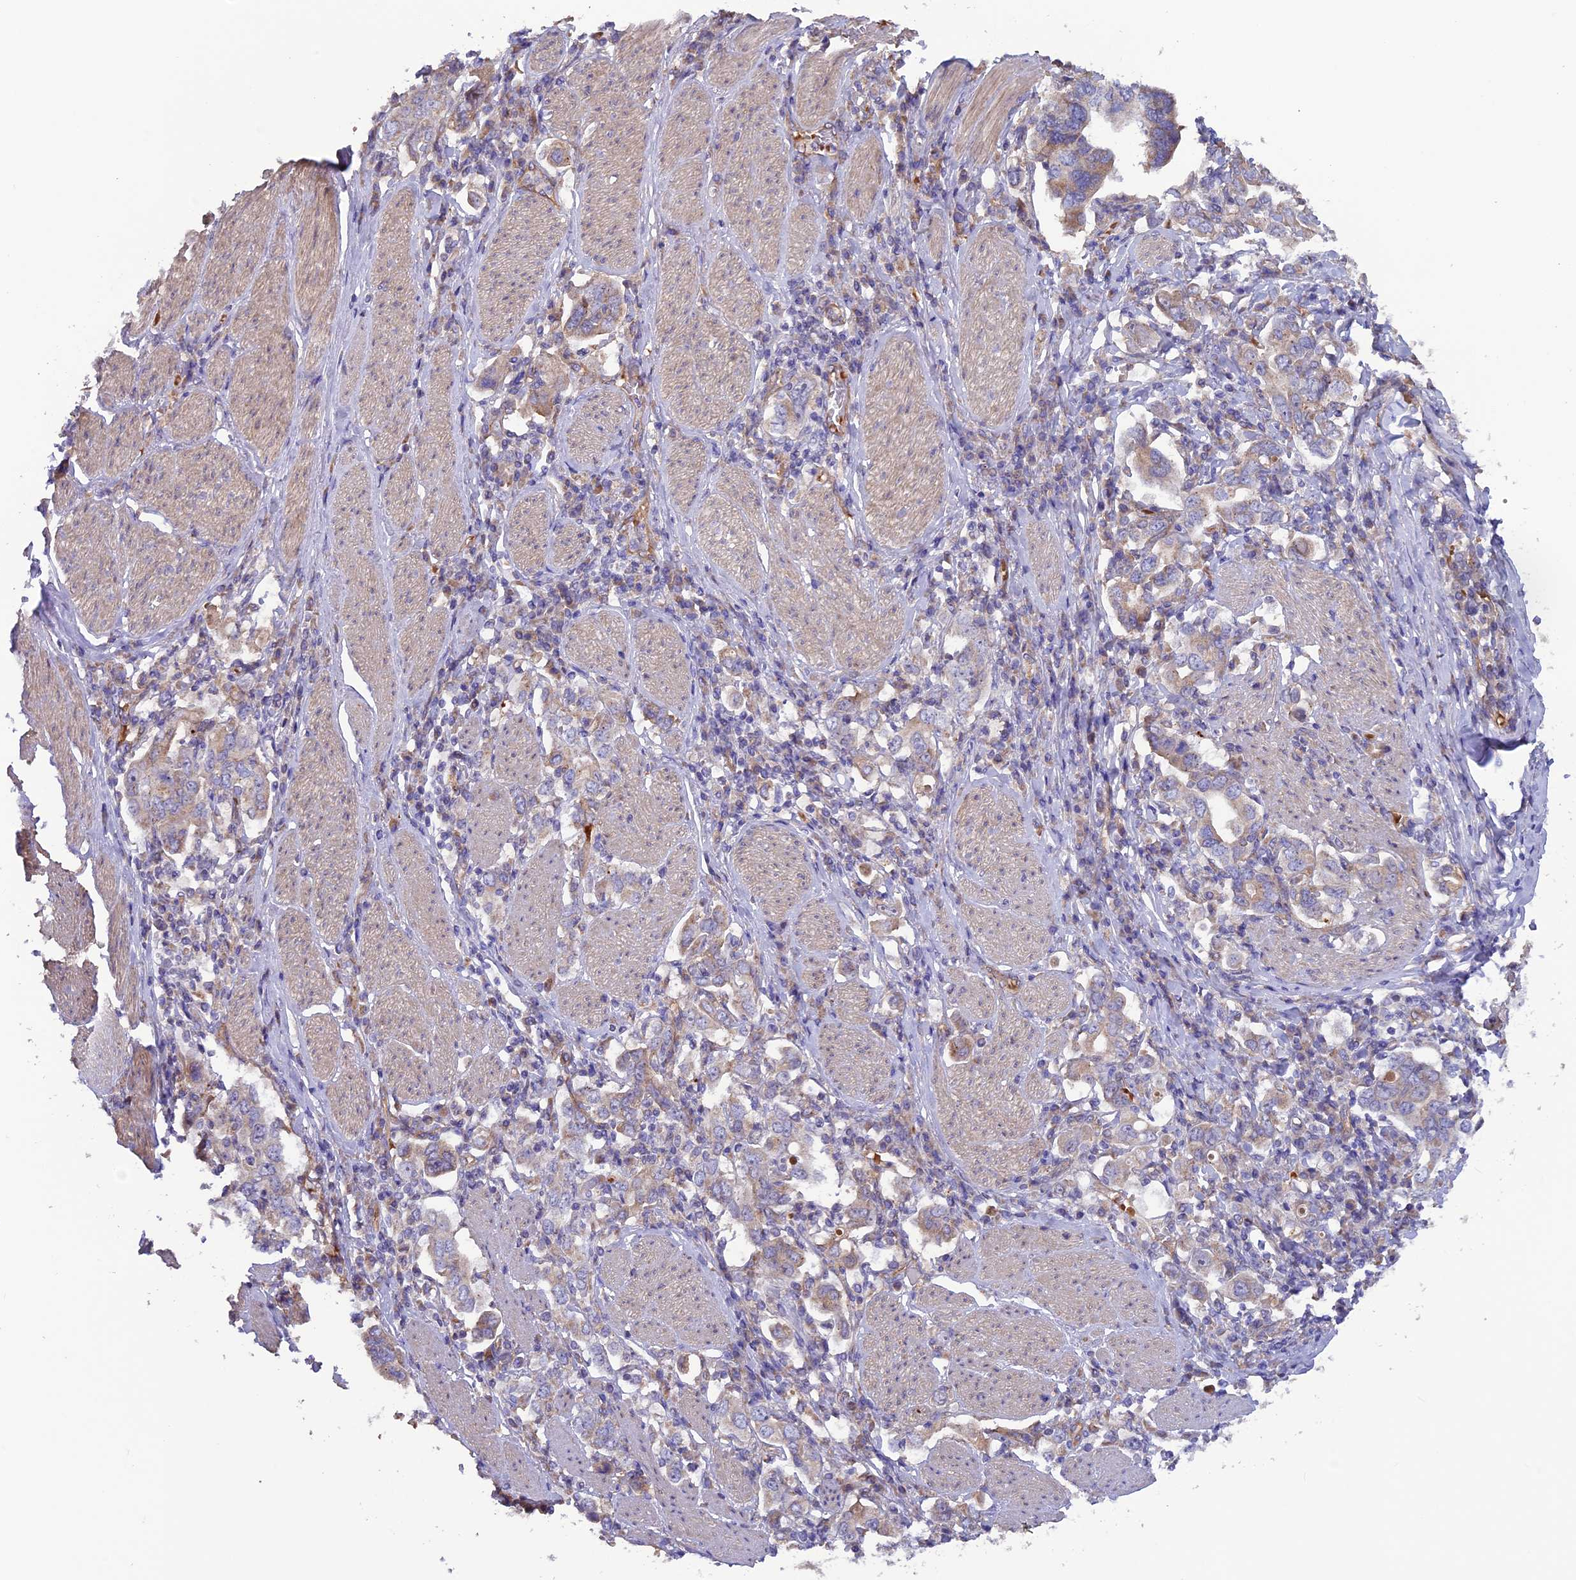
{"staining": {"intensity": "weak", "quantity": "25%-75%", "location": "cytoplasmic/membranous"}, "tissue": "stomach cancer", "cell_type": "Tumor cells", "image_type": "cancer", "snomed": [{"axis": "morphology", "description": "Adenocarcinoma, NOS"}, {"axis": "topography", "description": "Stomach, upper"}], "caption": "About 25%-75% of tumor cells in human stomach cancer demonstrate weak cytoplasmic/membranous protein positivity as visualized by brown immunohistochemical staining.", "gene": "DUS3L", "patient": {"sex": "male", "age": 62}}